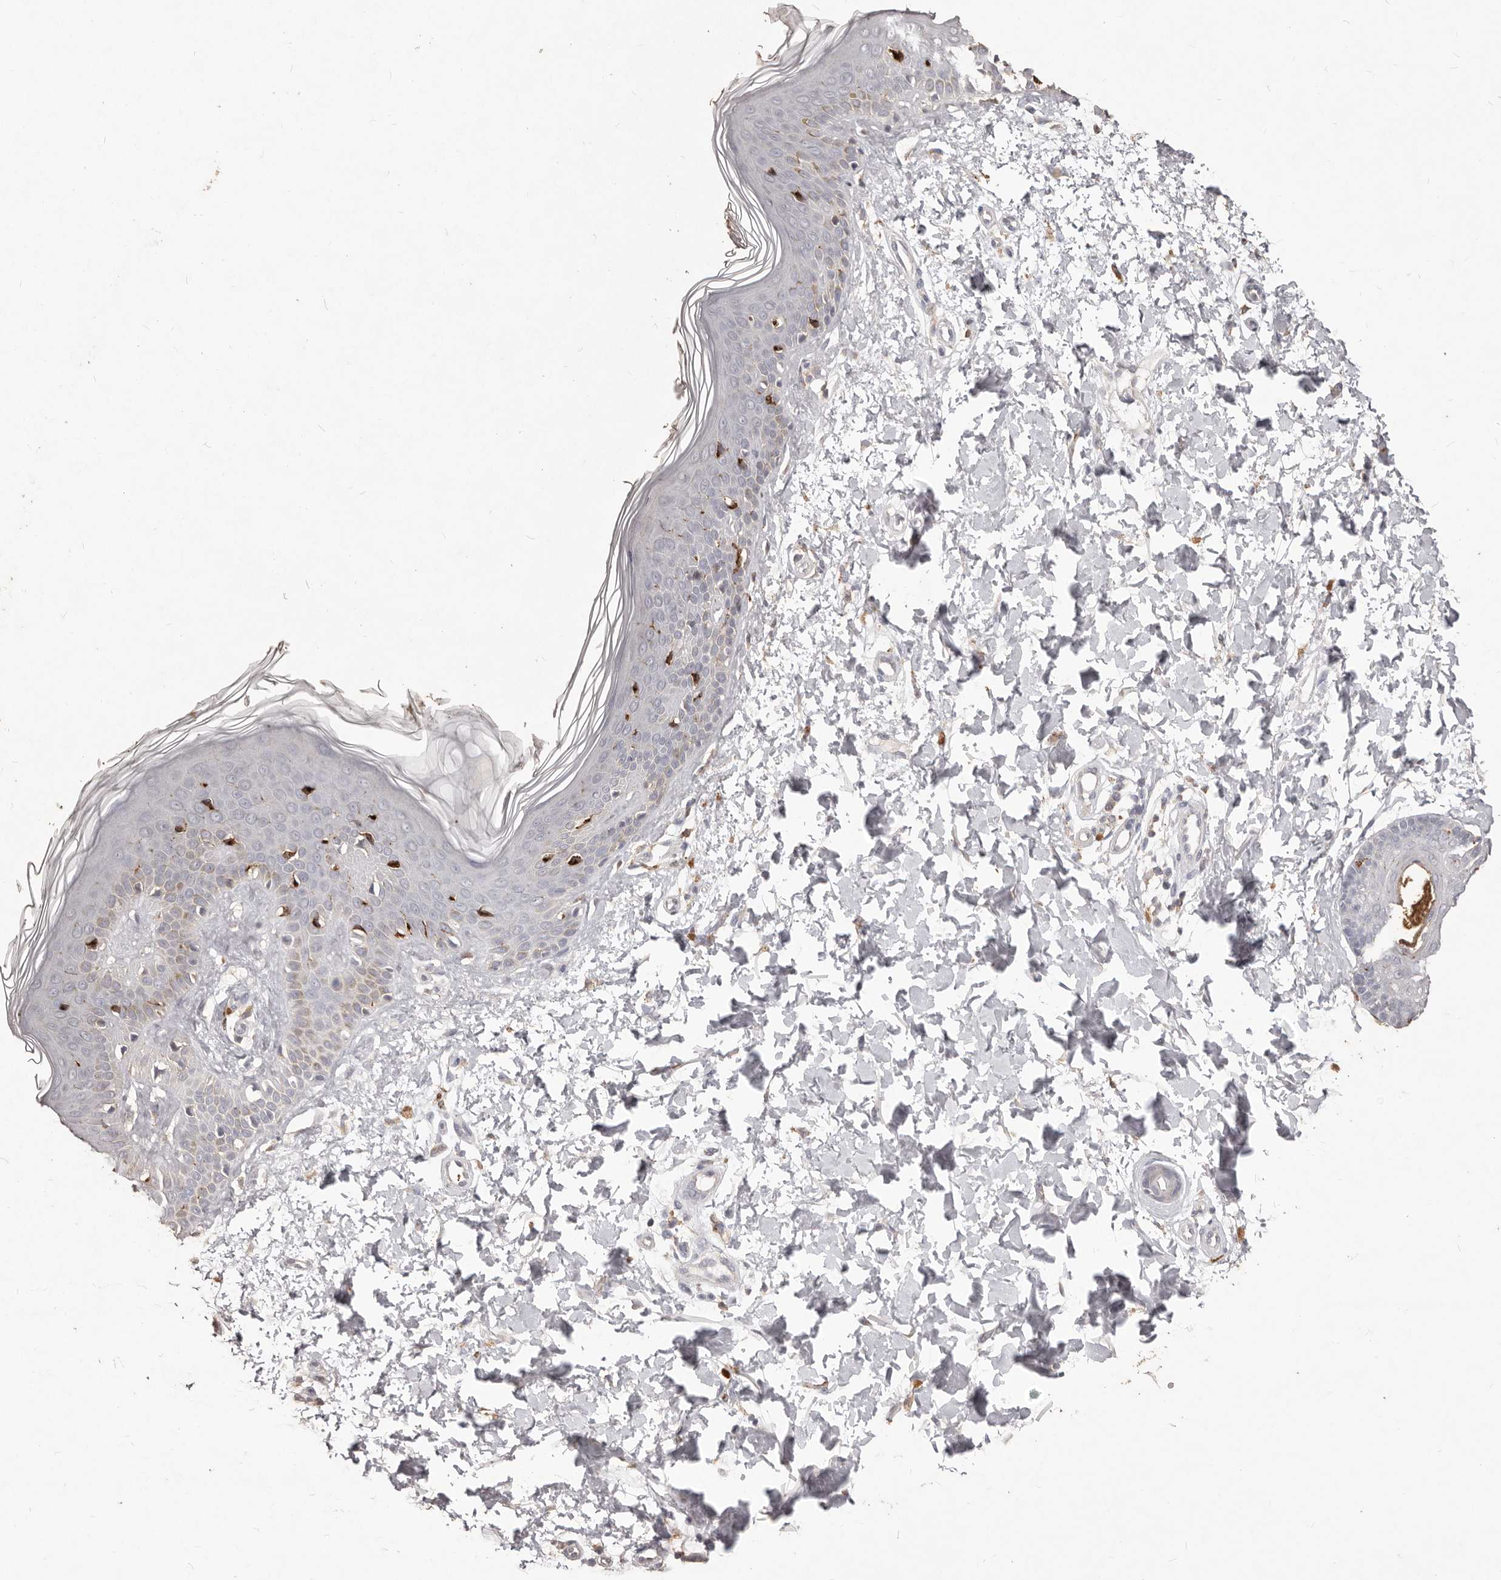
{"staining": {"intensity": "weak", "quantity": "25%-75%", "location": "cytoplasmic/membranous"}, "tissue": "skin", "cell_type": "Fibroblasts", "image_type": "normal", "snomed": [{"axis": "morphology", "description": "Normal tissue, NOS"}, {"axis": "topography", "description": "Skin"}], "caption": "Immunohistochemical staining of benign human skin demonstrates weak cytoplasmic/membranous protein positivity in approximately 25%-75% of fibroblasts.", "gene": "PRSS27", "patient": {"sex": "male", "age": 37}}